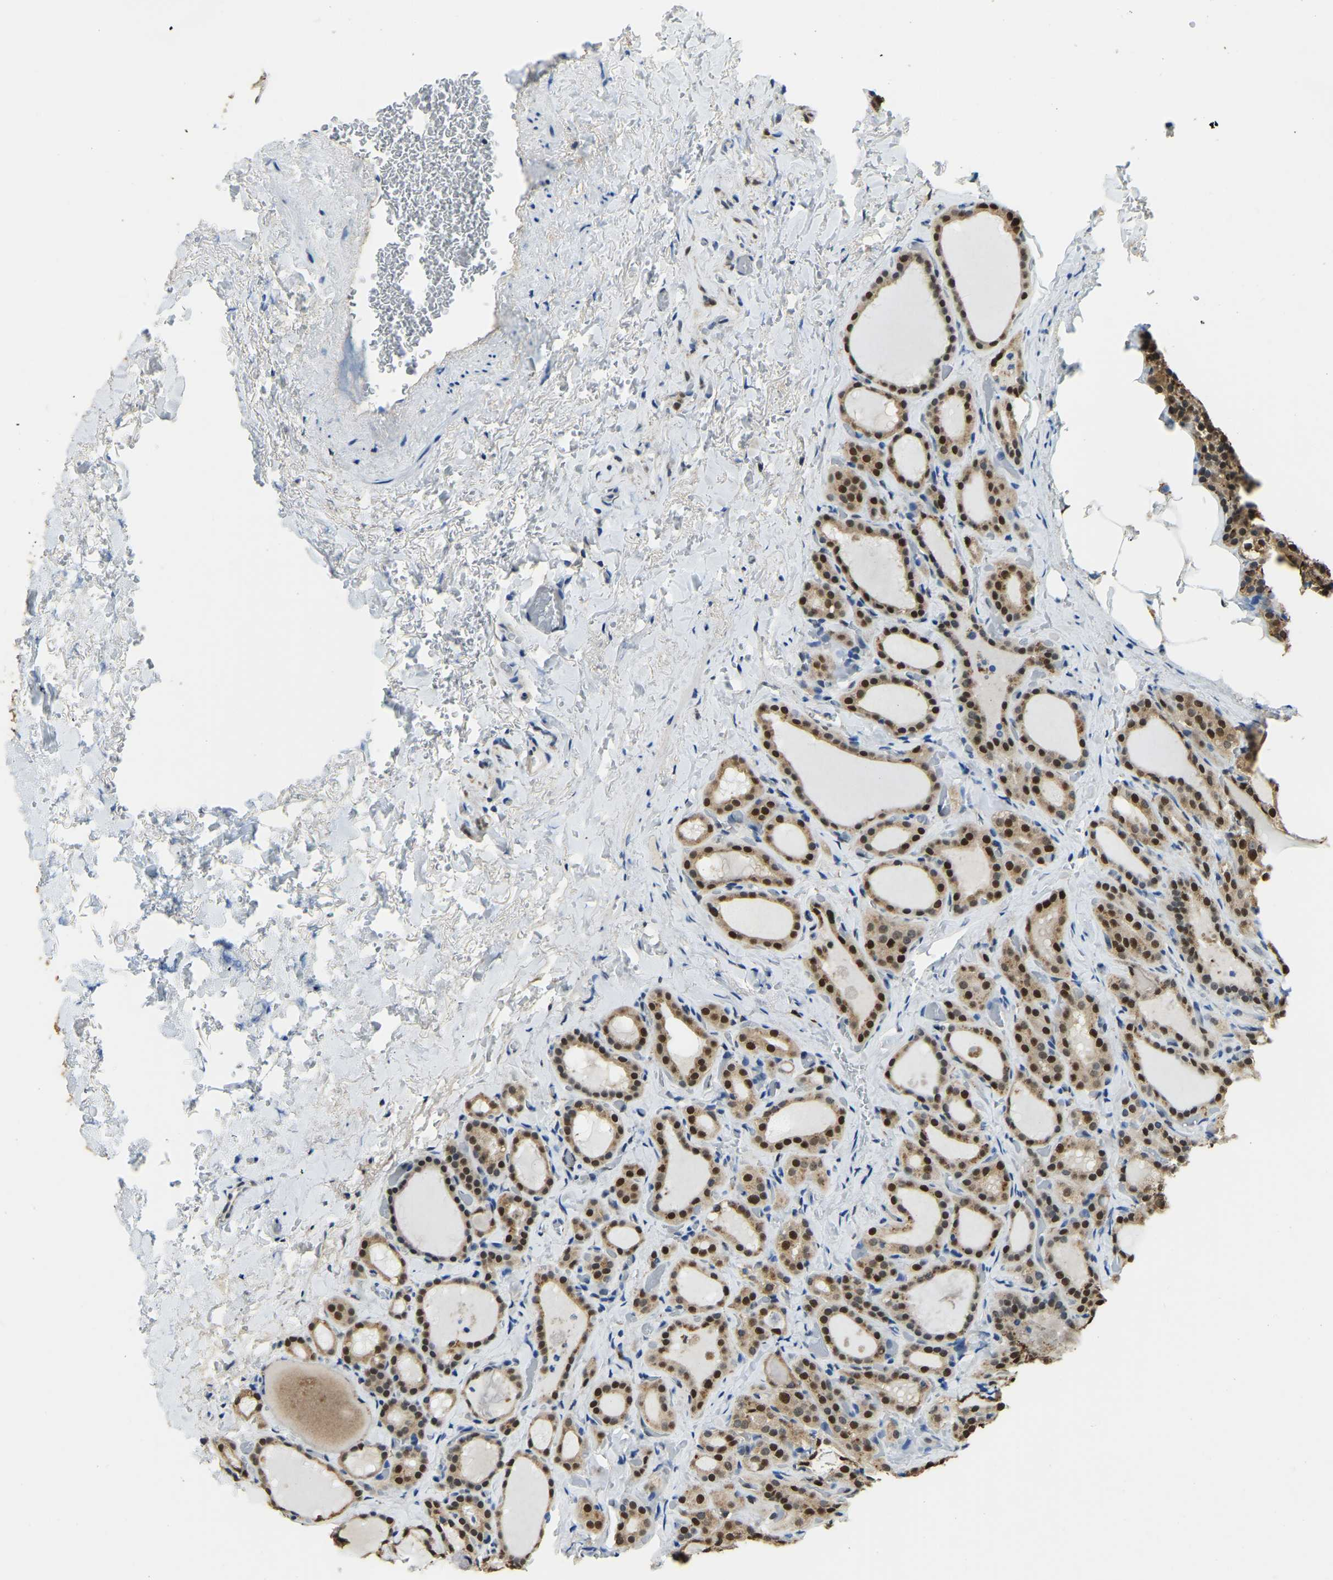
{"staining": {"intensity": "strong", "quantity": ">75%", "location": "cytoplasmic/membranous,nuclear"}, "tissue": "parathyroid gland", "cell_type": "Glandular cells", "image_type": "normal", "snomed": [{"axis": "morphology", "description": "Normal tissue, NOS"}, {"axis": "morphology", "description": "Adenoma, NOS"}, {"axis": "topography", "description": "Parathyroid gland"}], "caption": "Brown immunohistochemical staining in normal human parathyroid gland shows strong cytoplasmic/membranous,nuclear expression in approximately >75% of glandular cells. (Brightfield microscopy of DAB IHC at high magnification).", "gene": "NANS", "patient": {"sex": "female", "age": 58}}